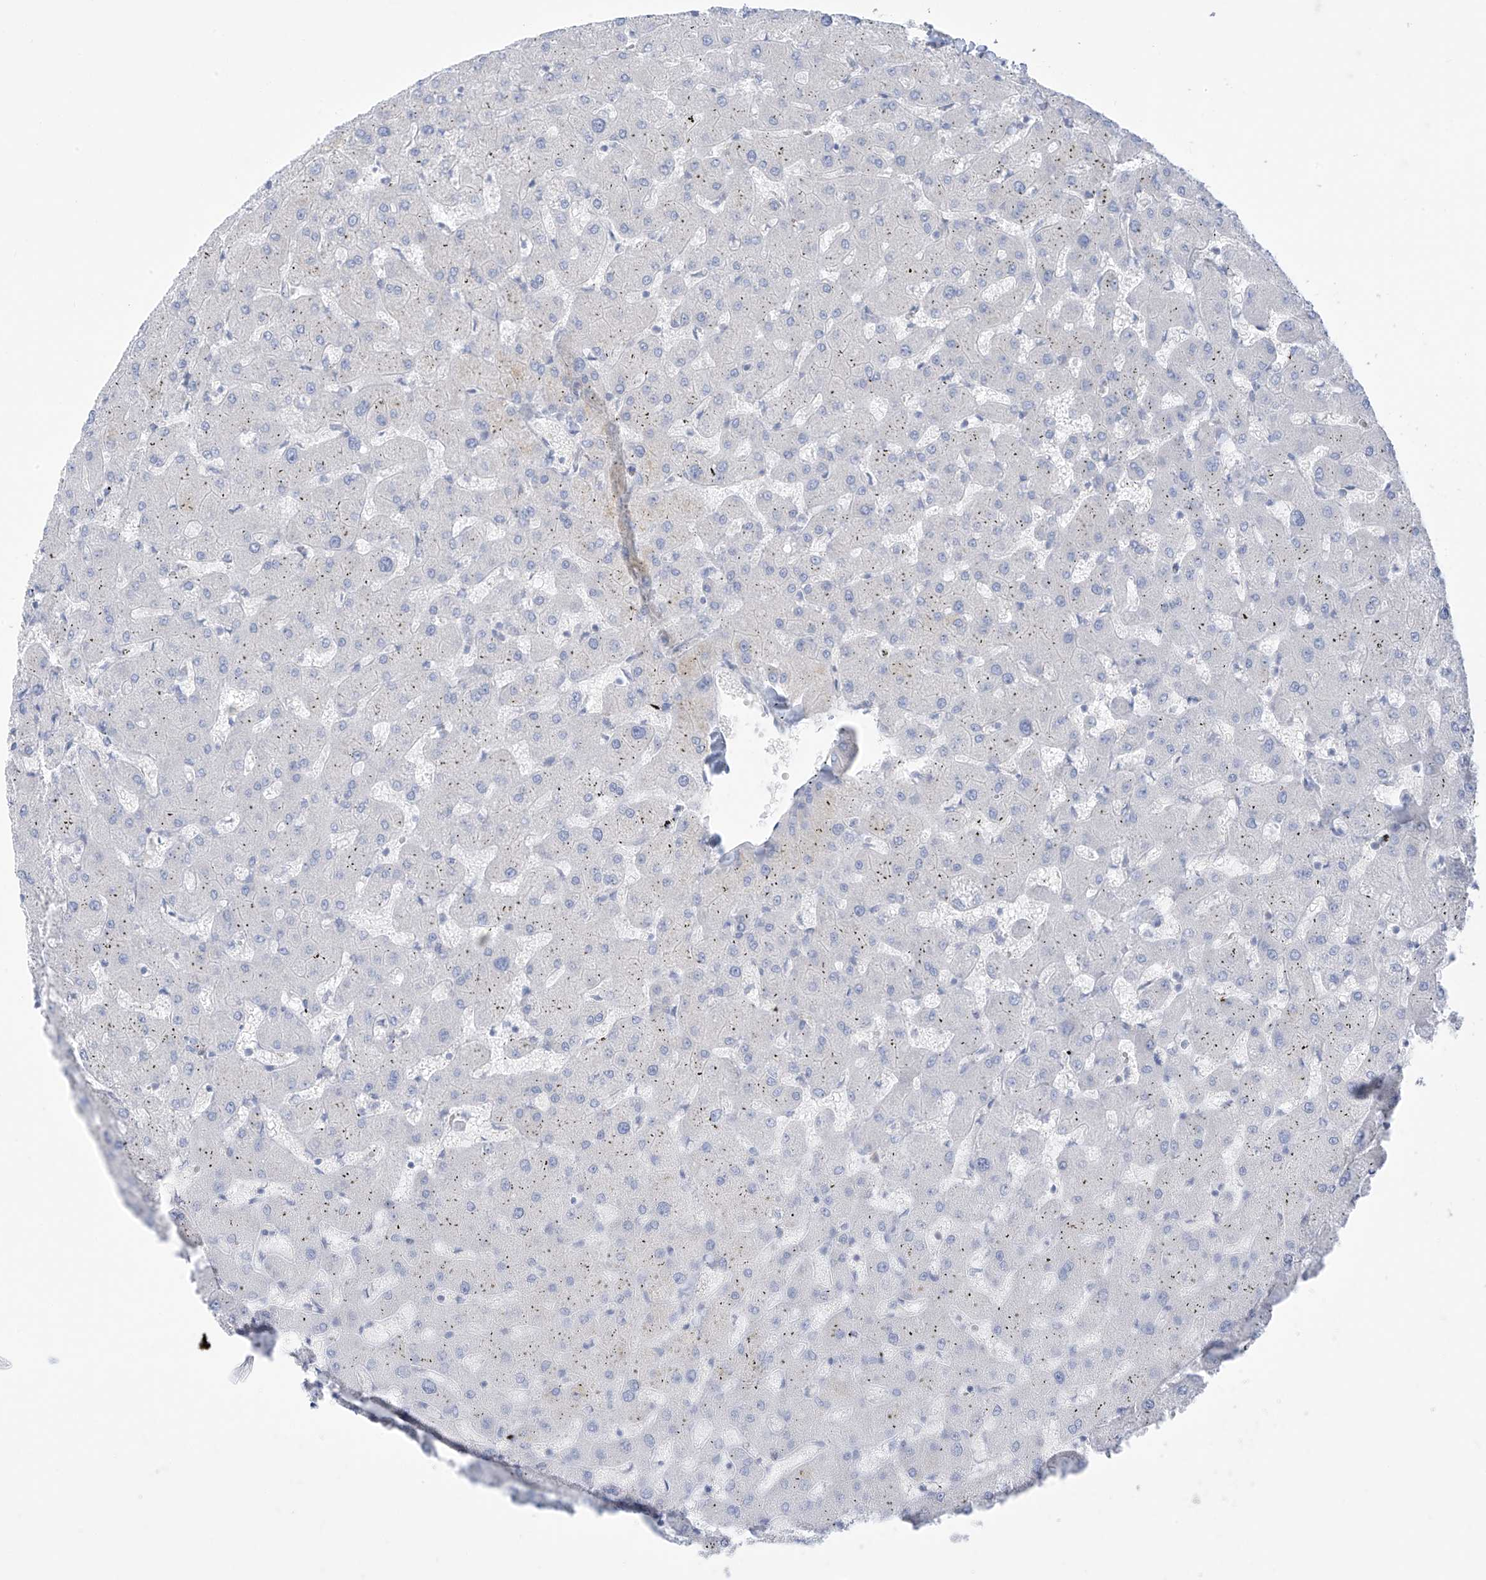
{"staining": {"intensity": "negative", "quantity": "none", "location": "none"}, "tissue": "liver", "cell_type": "Cholangiocytes", "image_type": "normal", "snomed": [{"axis": "morphology", "description": "Normal tissue, NOS"}, {"axis": "topography", "description": "Liver"}], "caption": "Immunohistochemistry (IHC) histopathology image of normal liver: liver stained with DAB (3,3'-diaminobenzidine) demonstrates no significant protein positivity in cholangiocytes. Nuclei are stained in blue.", "gene": "RCN2", "patient": {"sex": "female", "age": 63}}